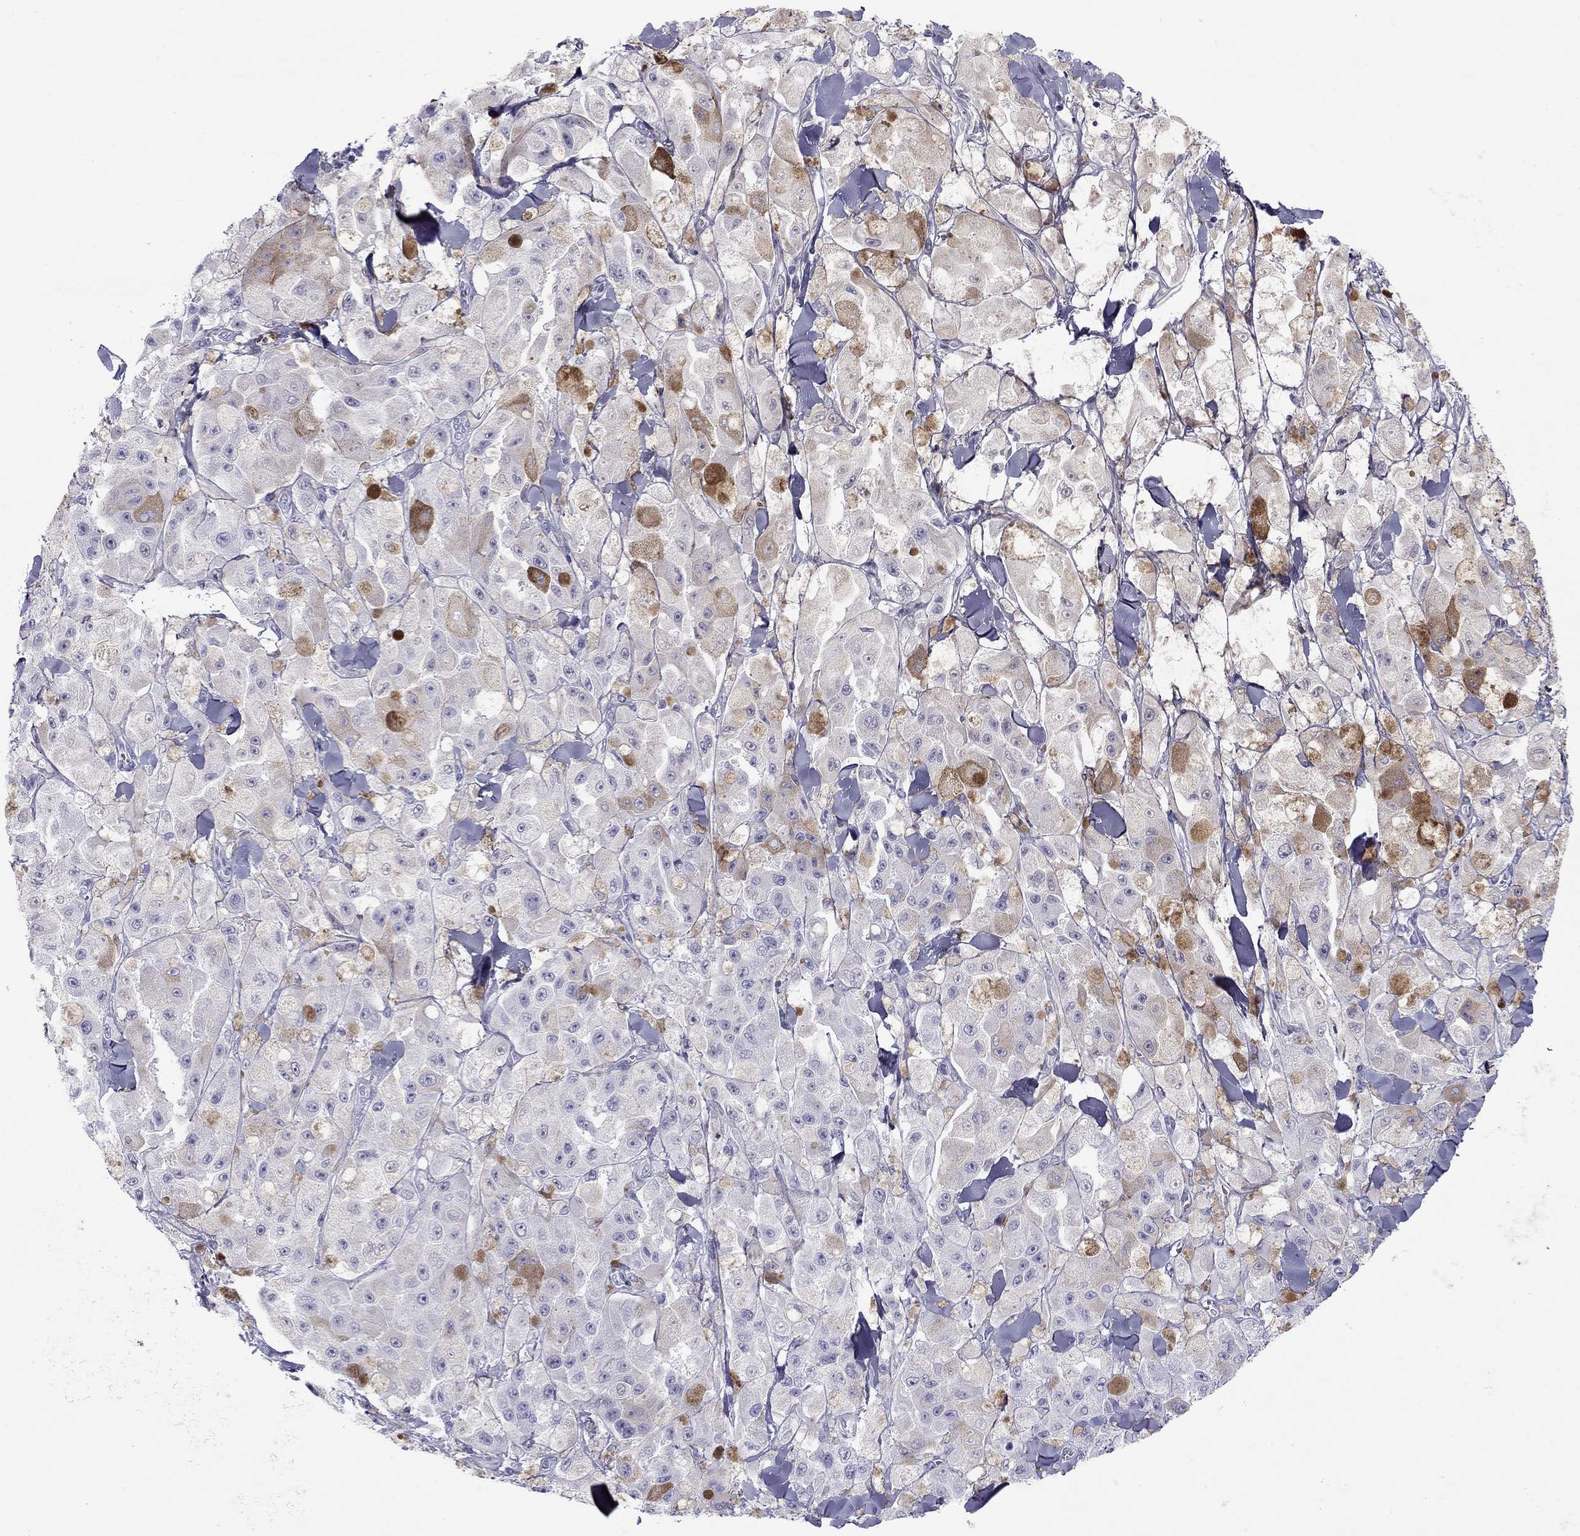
{"staining": {"intensity": "negative", "quantity": "none", "location": "none"}, "tissue": "melanoma", "cell_type": "Tumor cells", "image_type": "cancer", "snomed": [{"axis": "morphology", "description": "Malignant melanoma, NOS"}, {"axis": "topography", "description": "Skin"}], "caption": "Human melanoma stained for a protein using immunohistochemistry demonstrates no staining in tumor cells.", "gene": "HLA-DQB2", "patient": {"sex": "female", "age": 58}}